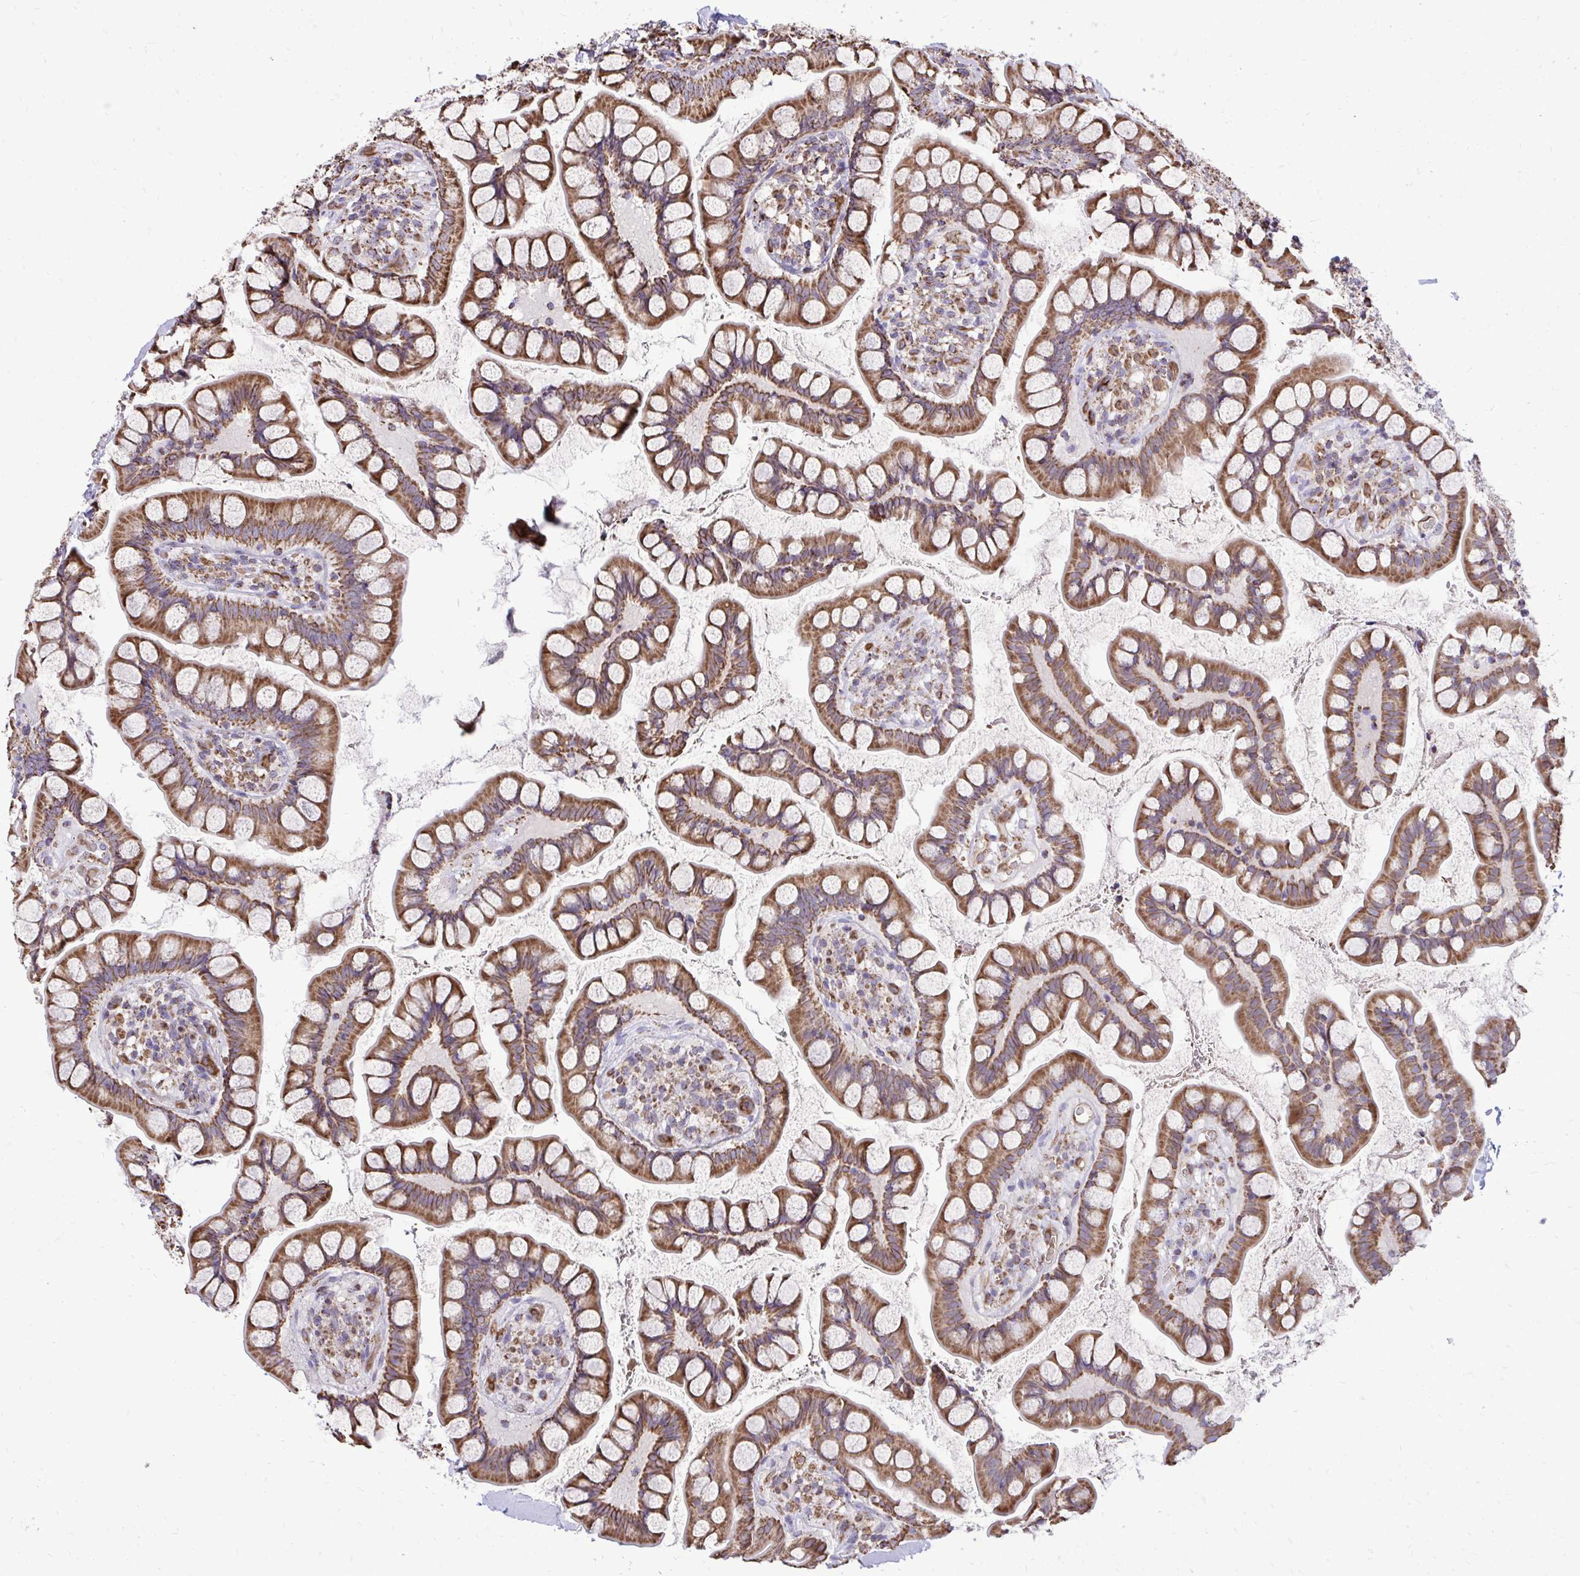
{"staining": {"intensity": "strong", "quantity": ">75%", "location": "cytoplasmic/membranous"}, "tissue": "small intestine", "cell_type": "Glandular cells", "image_type": "normal", "snomed": [{"axis": "morphology", "description": "Normal tissue, NOS"}, {"axis": "topography", "description": "Small intestine"}], "caption": "Protein expression analysis of benign small intestine exhibits strong cytoplasmic/membranous expression in approximately >75% of glandular cells. Nuclei are stained in blue.", "gene": "UBE2C", "patient": {"sex": "male", "age": 70}}